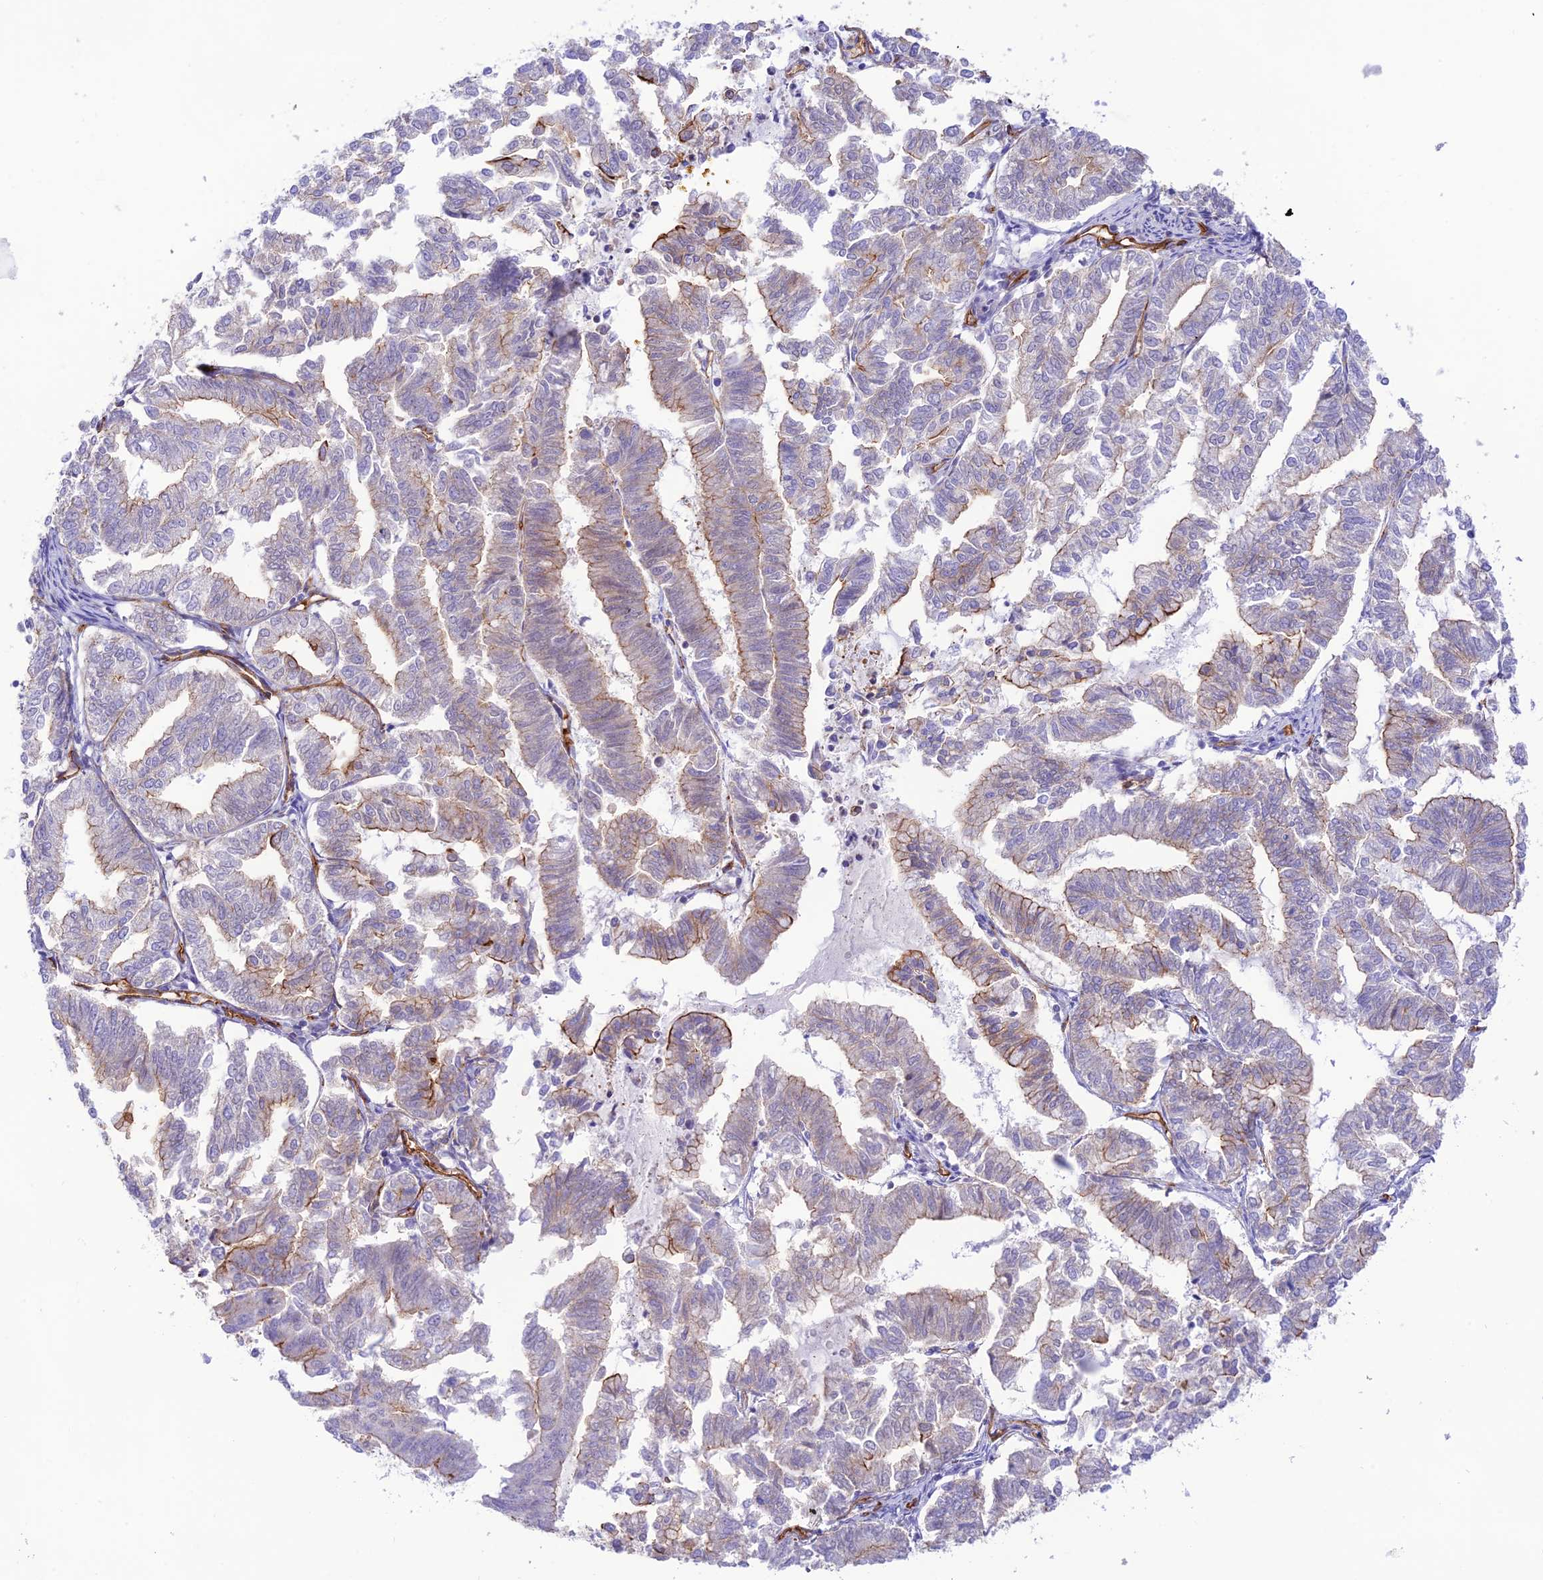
{"staining": {"intensity": "moderate", "quantity": "<25%", "location": "cytoplasmic/membranous"}, "tissue": "endometrial cancer", "cell_type": "Tumor cells", "image_type": "cancer", "snomed": [{"axis": "morphology", "description": "Adenocarcinoma, NOS"}, {"axis": "topography", "description": "Endometrium"}], "caption": "Immunohistochemistry (IHC) micrograph of human endometrial cancer stained for a protein (brown), which exhibits low levels of moderate cytoplasmic/membranous positivity in about <25% of tumor cells.", "gene": "YPEL5", "patient": {"sex": "female", "age": 79}}